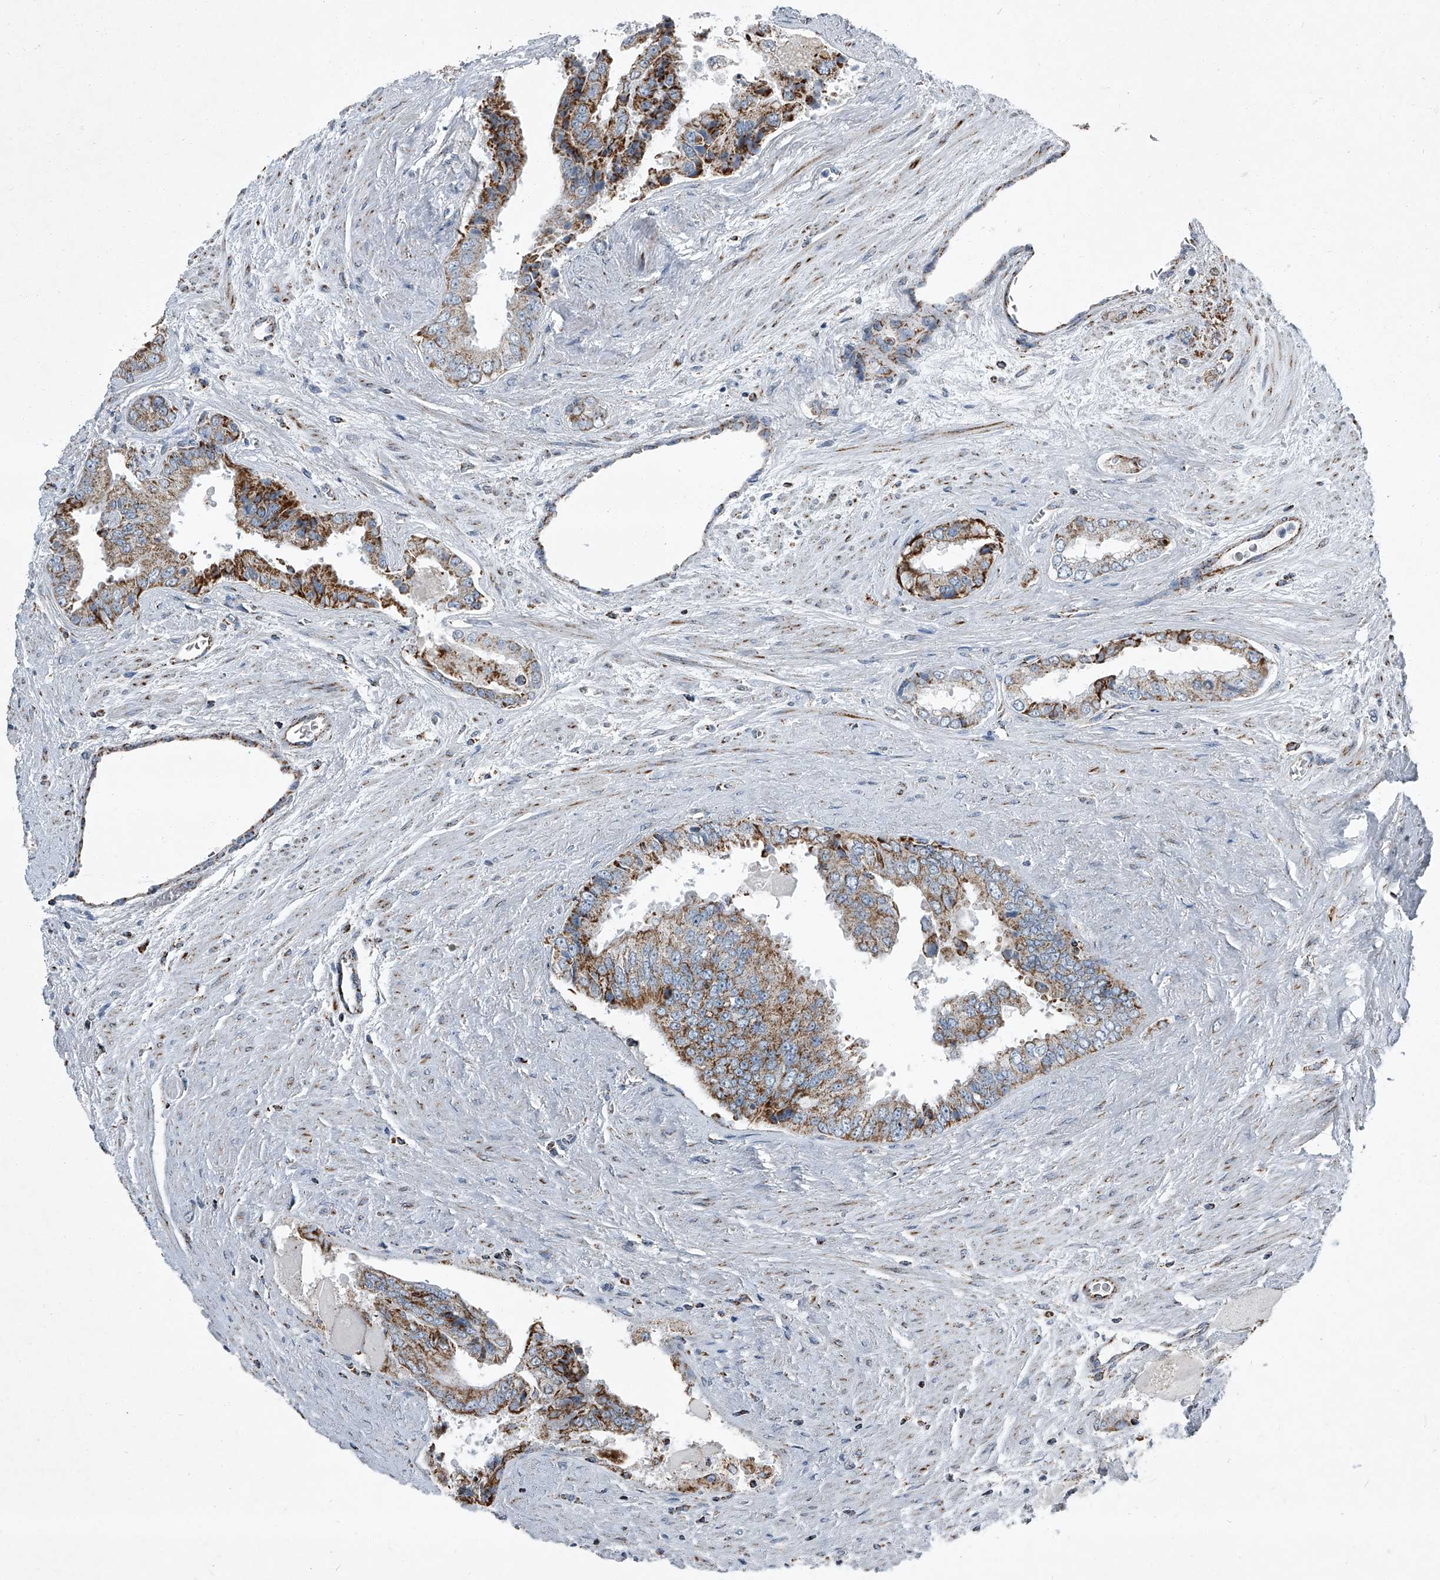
{"staining": {"intensity": "moderate", "quantity": "25%-75%", "location": "cytoplasmic/membranous"}, "tissue": "prostate cancer", "cell_type": "Tumor cells", "image_type": "cancer", "snomed": [{"axis": "morphology", "description": "Adenocarcinoma, High grade"}, {"axis": "topography", "description": "Prostate"}], "caption": "Tumor cells show moderate cytoplasmic/membranous staining in about 25%-75% of cells in prostate cancer (adenocarcinoma (high-grade)). The protein of interest is stained brown, and the nuclei are stained in blue (DAB IHC with brightfield microscopy, high magnification).", "gene": "CHRNA7", "patient": {"sex": "male", "age": 58}}